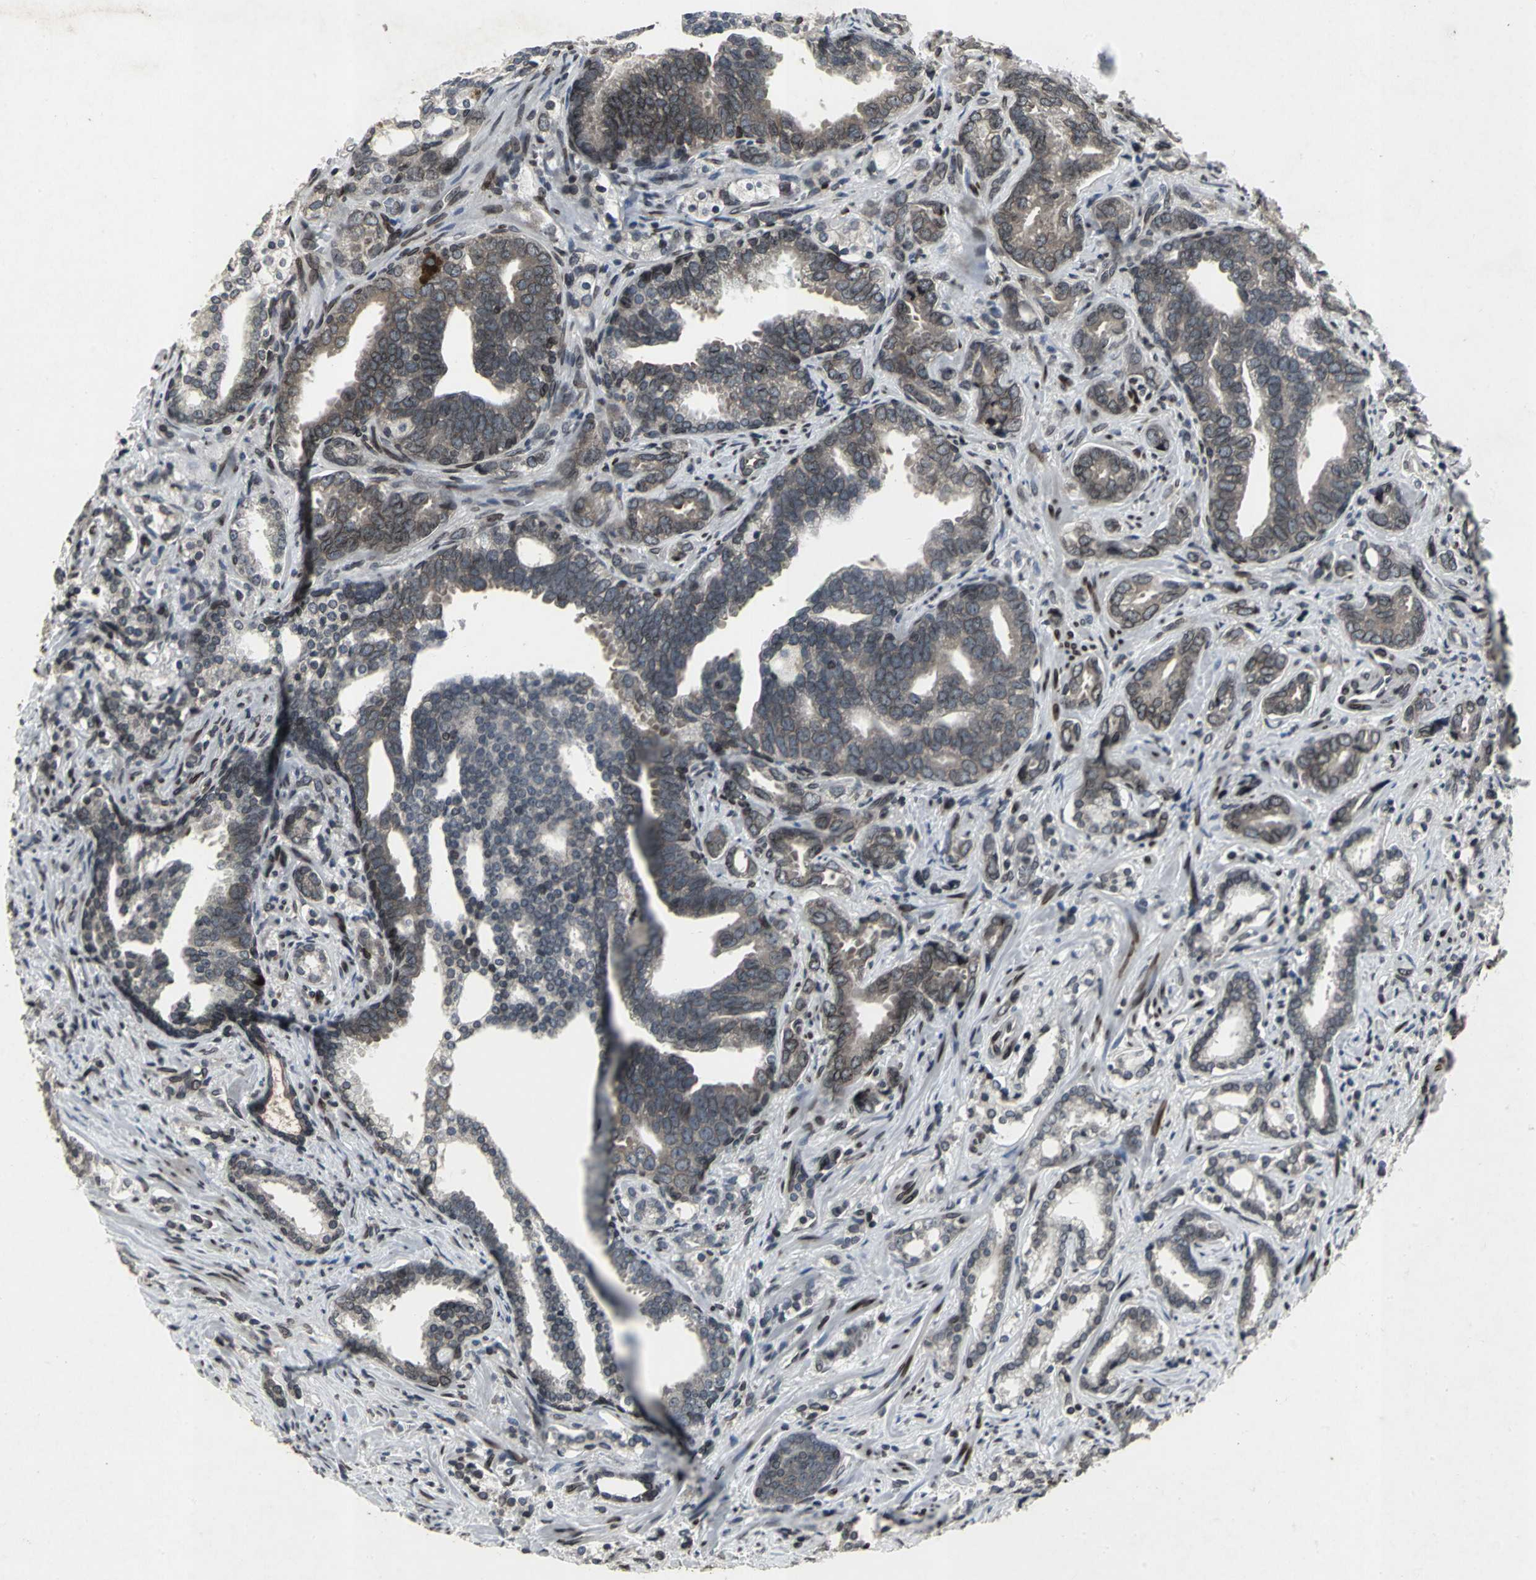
{"staining": {"intensity": "weak", "quantity": "25%-75%", "location": "cytoplasmic/membranous"}, "tissue": "prostate cancer", "cell_type": "Tumor cells", "image_type": "cancer", "snomed": [{"axis": "morphology", "description": "Adenocarcinoma, Medium grade"}, {"axis": "topography", "description": "Prostate"}], "caption": "Prostate adenocarcinoma (medium-grade) stained with a protein marker demonstrates weak staining in tumor cells.", "gene": "SH2B3", "patient": {"sex": "male", "age": 67}}